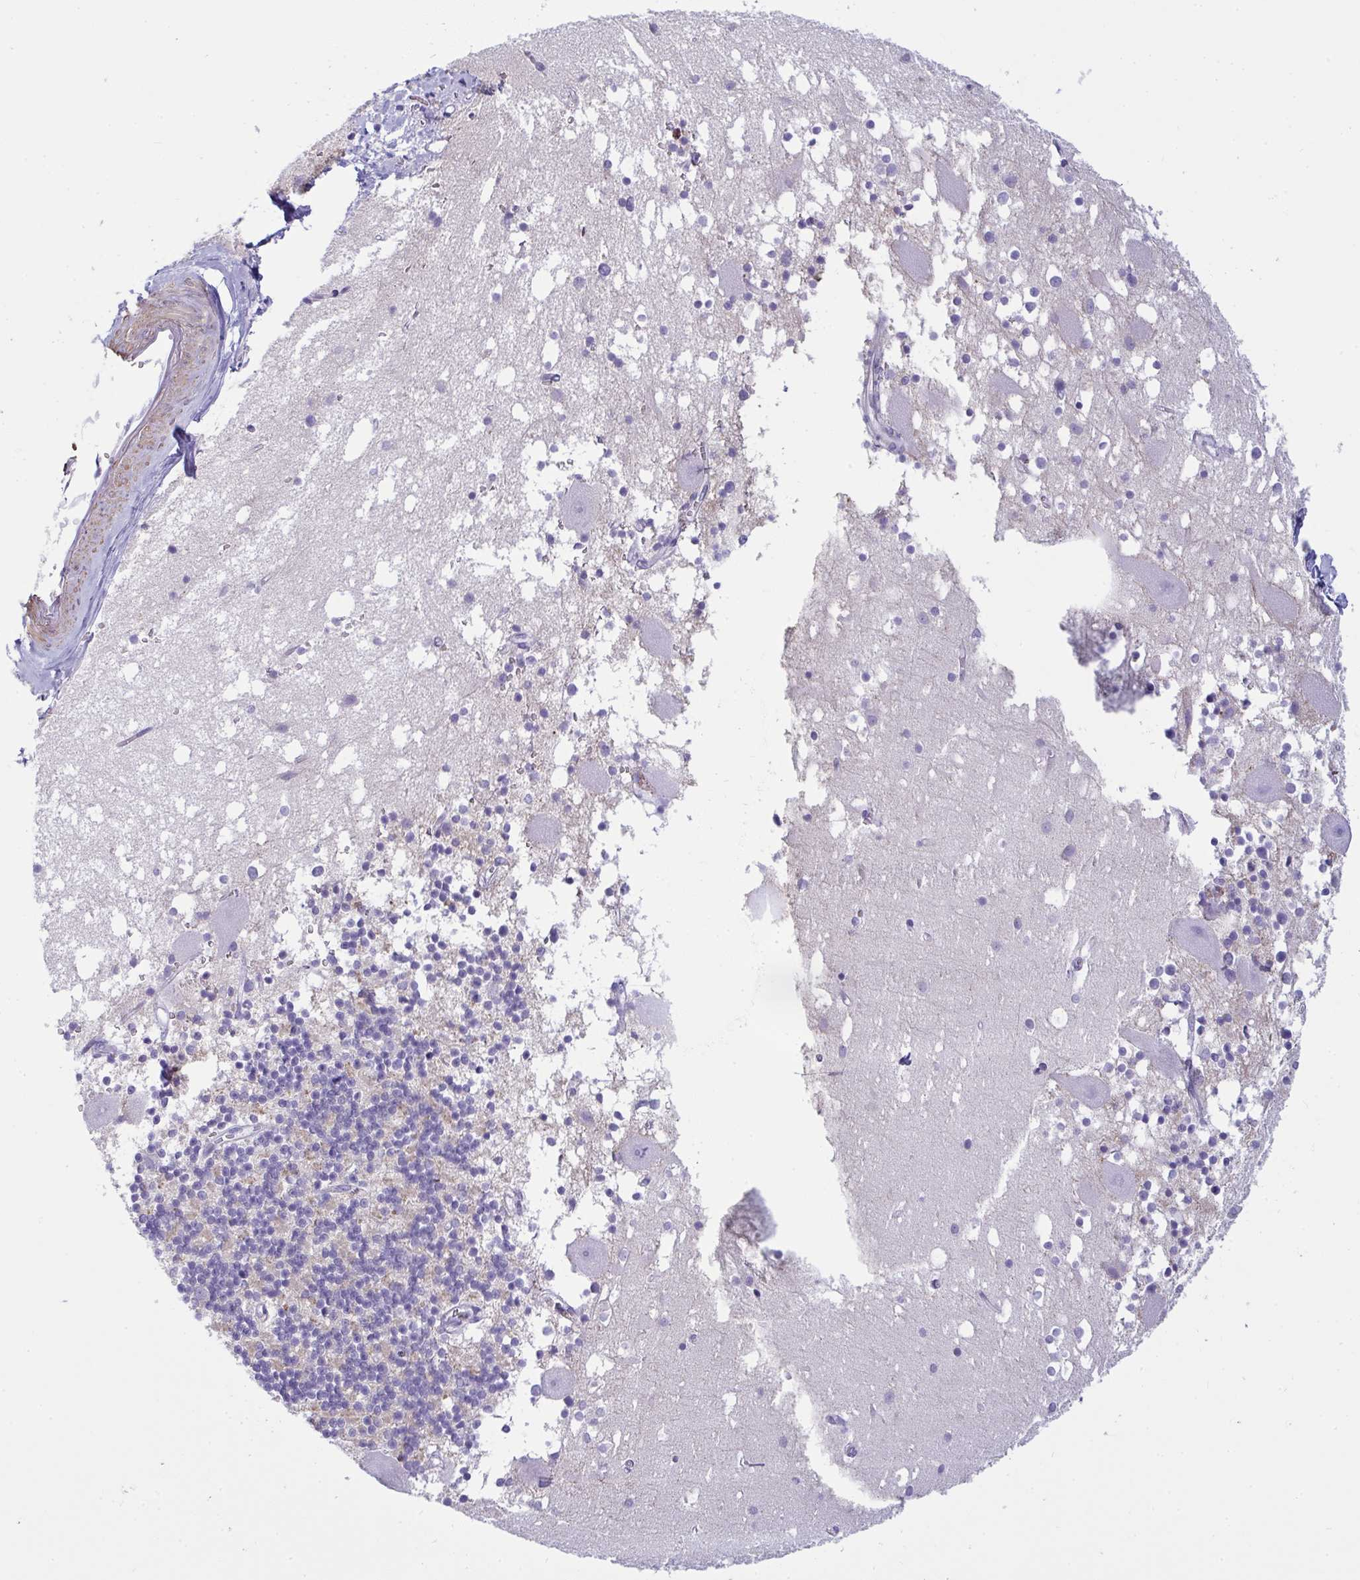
{"staining": {"intensity": "negative", "quantity": "none", "location": "none"}, "tissue": "cerebellum", "cell_type": "Cells in granular layer", "image_type": "normal", "snomed": [{"axis": "morphology", "description": "Normal tissue, NOS"}, {"axis": "topography", "description": "Cerebellum"}], "caption": "There is no significant staining in cells in granular layer of cerebellum. (DAB (3,3'-diaminobenzidine) immunohistochemistry (IHC) visualized using brightfield microscopy, high magnification).", "gene": "SUZ12", "patient": {"sex": "male", "age": 54}}